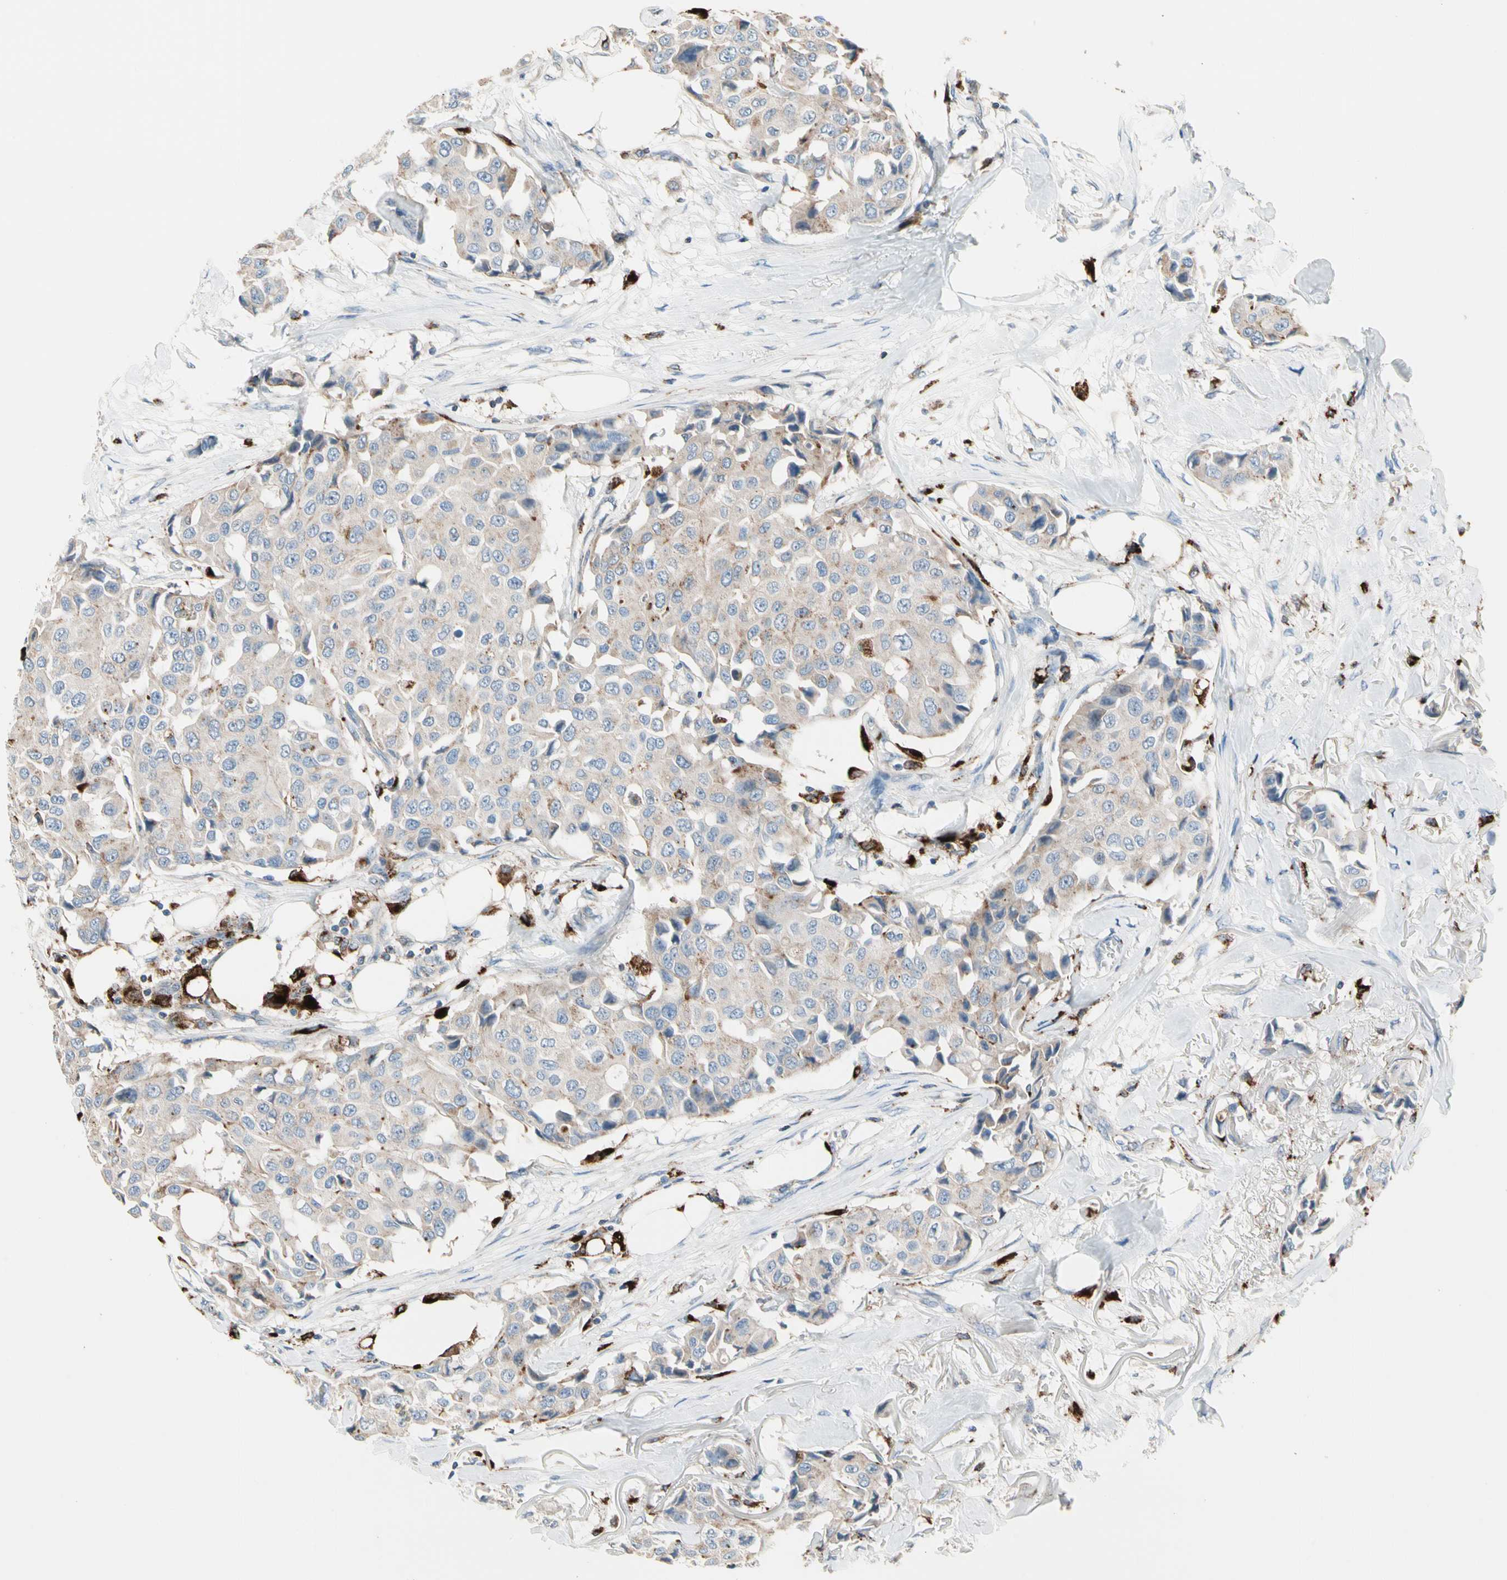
{"staining": {"intensity": "moderate", "quantity": ">75%", "location": "cytoplasmic/membranous"}, "tissue": "breast cancer", "cell_type": "Tumor cells", "image_type": "cancer", "snomed": [{"axis": "morphology", "description": "Duct carcinoma"}, {"axis": "topography", "description": "Breast"}], "caption": "Breast cancer (infiltrating ductal carcinoma) stained with IHC exhibits moderate cytoplasmic/membranous positivity in about >75% of tumor cells.", "gene": "GM2A", "patient": {"sex": "female", "age": 80}}